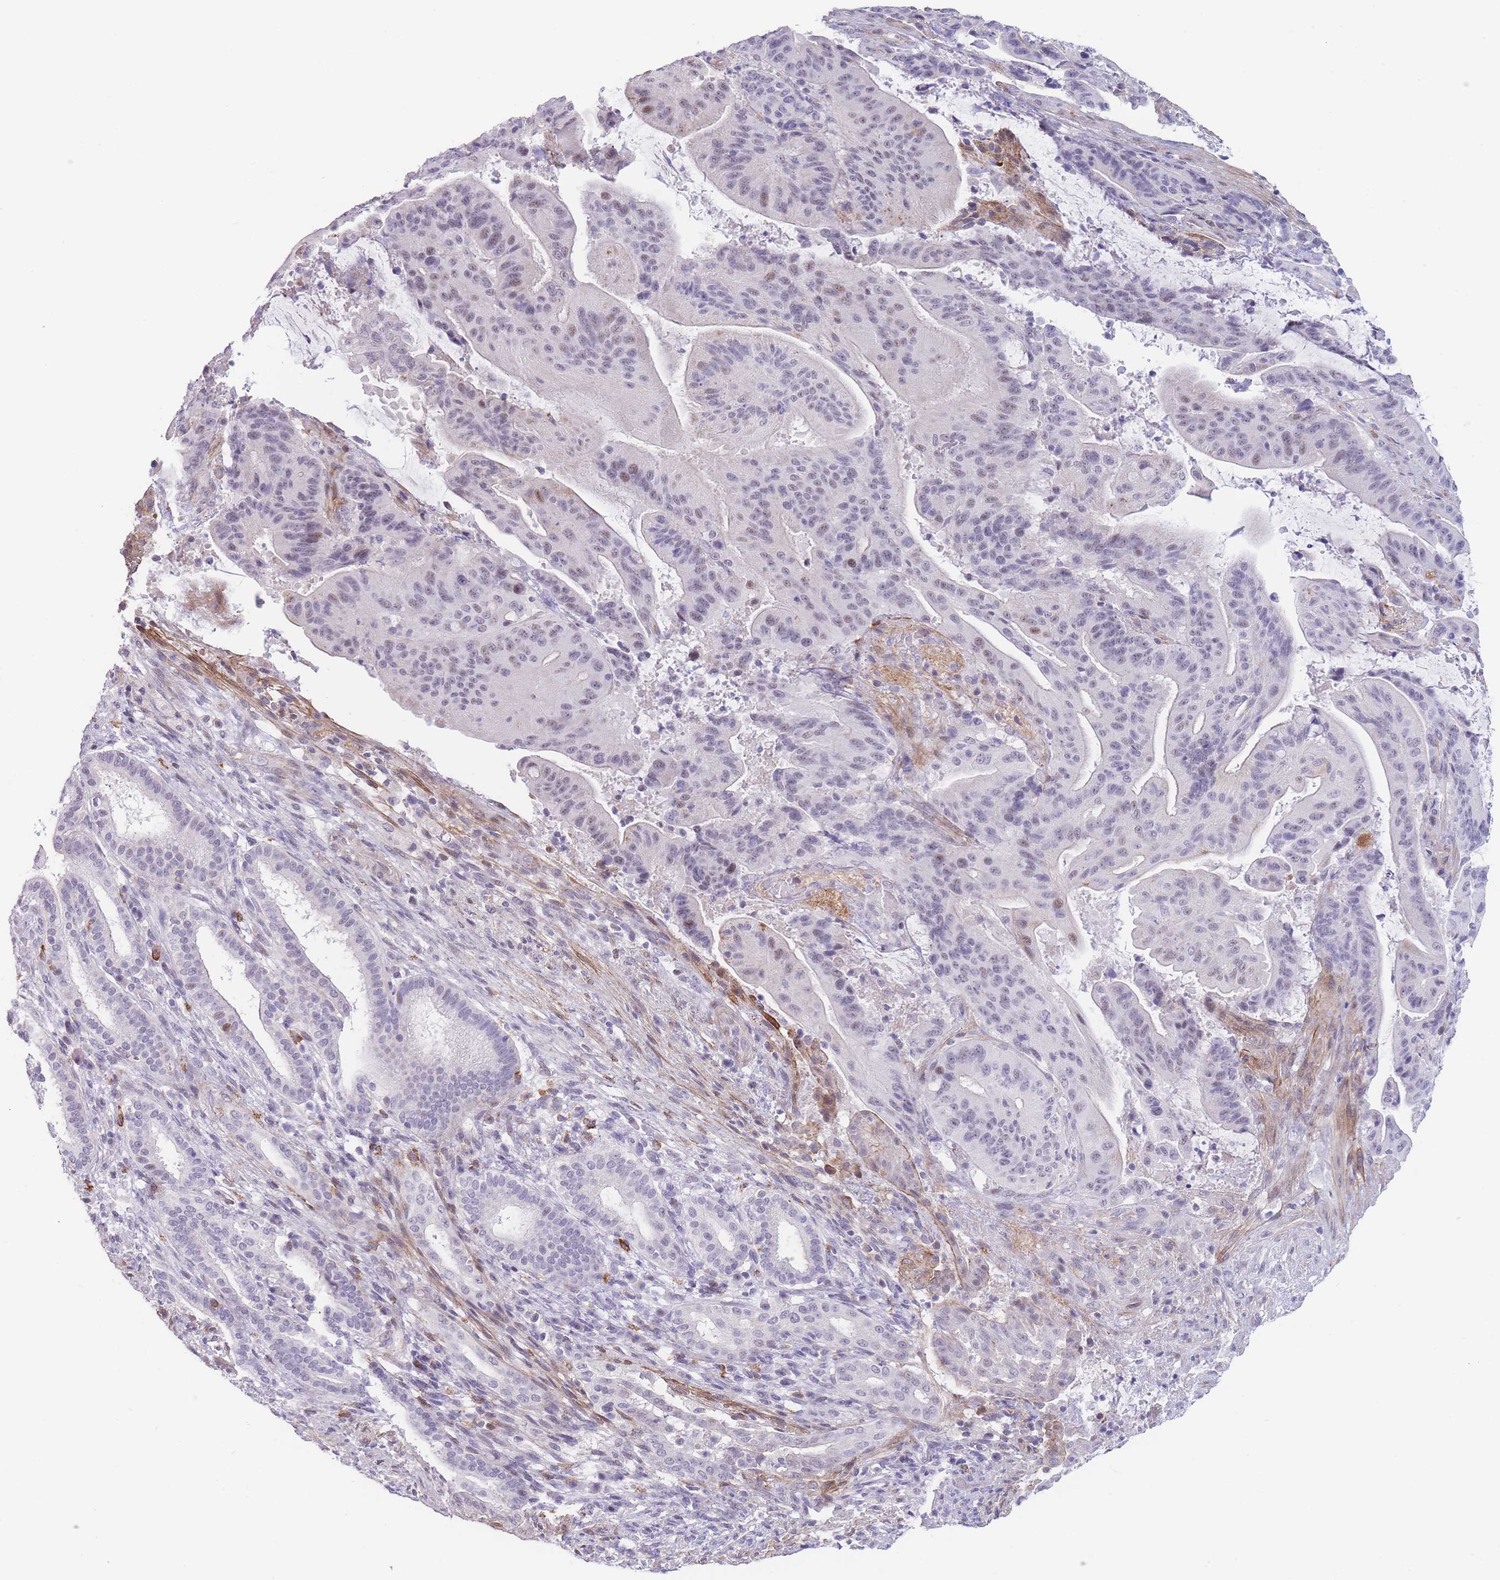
{"staining": {"intensity": "negative", "quantity": "none", "location": "none"}, "tissue": "liver cancer", "cell_type": "Tumor cells", "image_type": "cancer", "snomed": [{"axis": "morphology", "description": "Normal tissue, NOS"}, {"axis": "morphology", "description": "Cholangiocarcinoma"}, {"axis": "topography", "description": "Liver"}, {"axis": "topography", "description": "Peripheral nerve tissue"}], "caption": "Tumor cells are negative for brown protein staining in liver cancer (cholangiocarcinoma).", "gene": "ASAP3", "patient": {"sex": "female", "age": 73}}